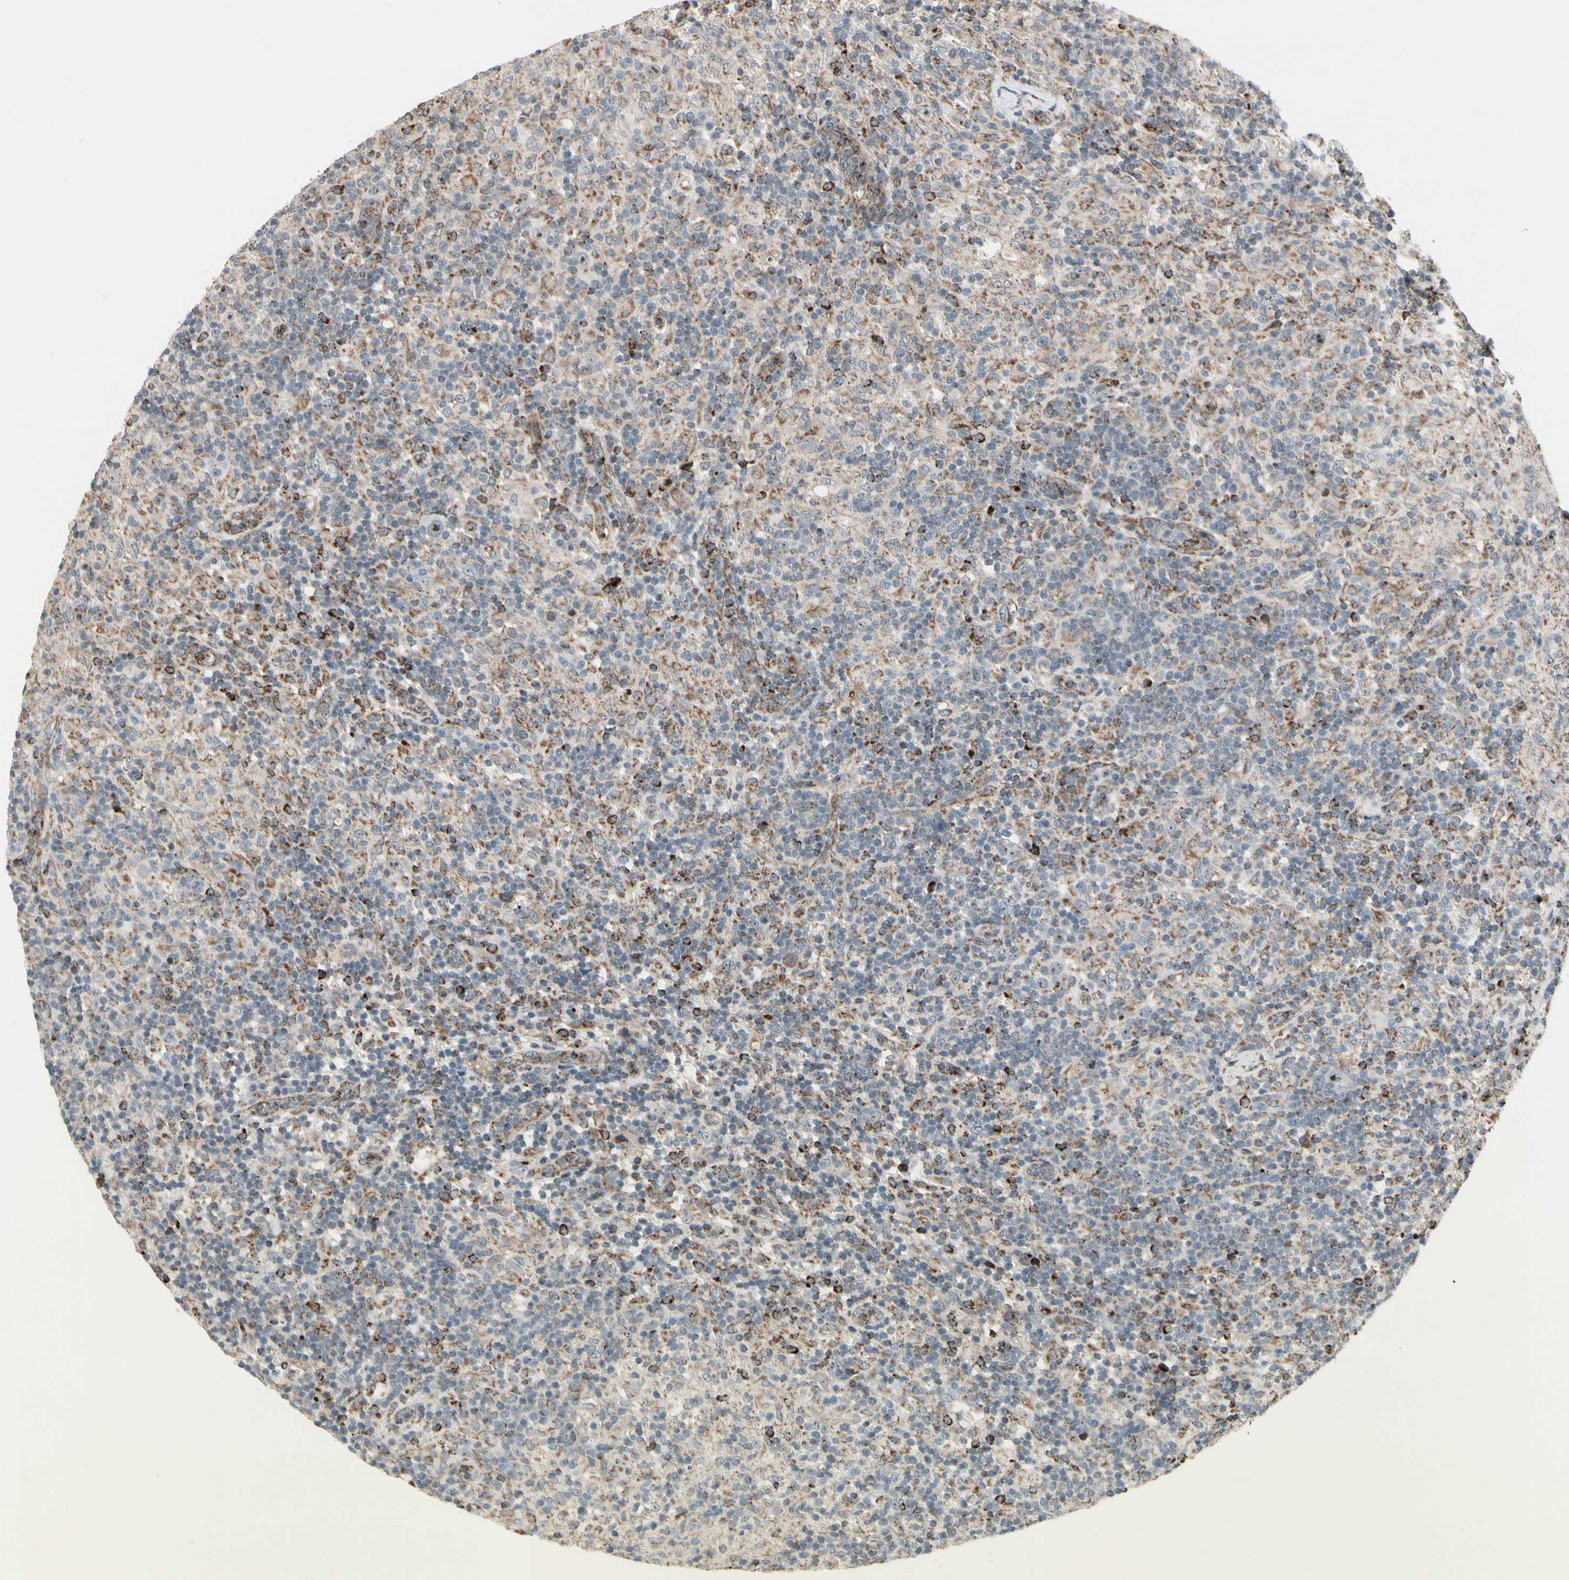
{"staining": {"intensity": "weak", "quantity": ">75%", "location": "cytoplasmic/membranous"}, "tissue": "lymphoma", "cell_type": "Tumor cells", "image_type": "cancer", "snomed": [{"axis": "morphology", "description": "Hodgkin's disease, NOS"}, {"axis": "topography", "description": "Lymph node"}], "caption": "Tumor cells exhibit low levels of weak cytoplasmic/membranous staining in approximately >75% of cells in human lymphoma.", "gene": "CPT1A", "patient": {"sex": "male", "age": 70}}